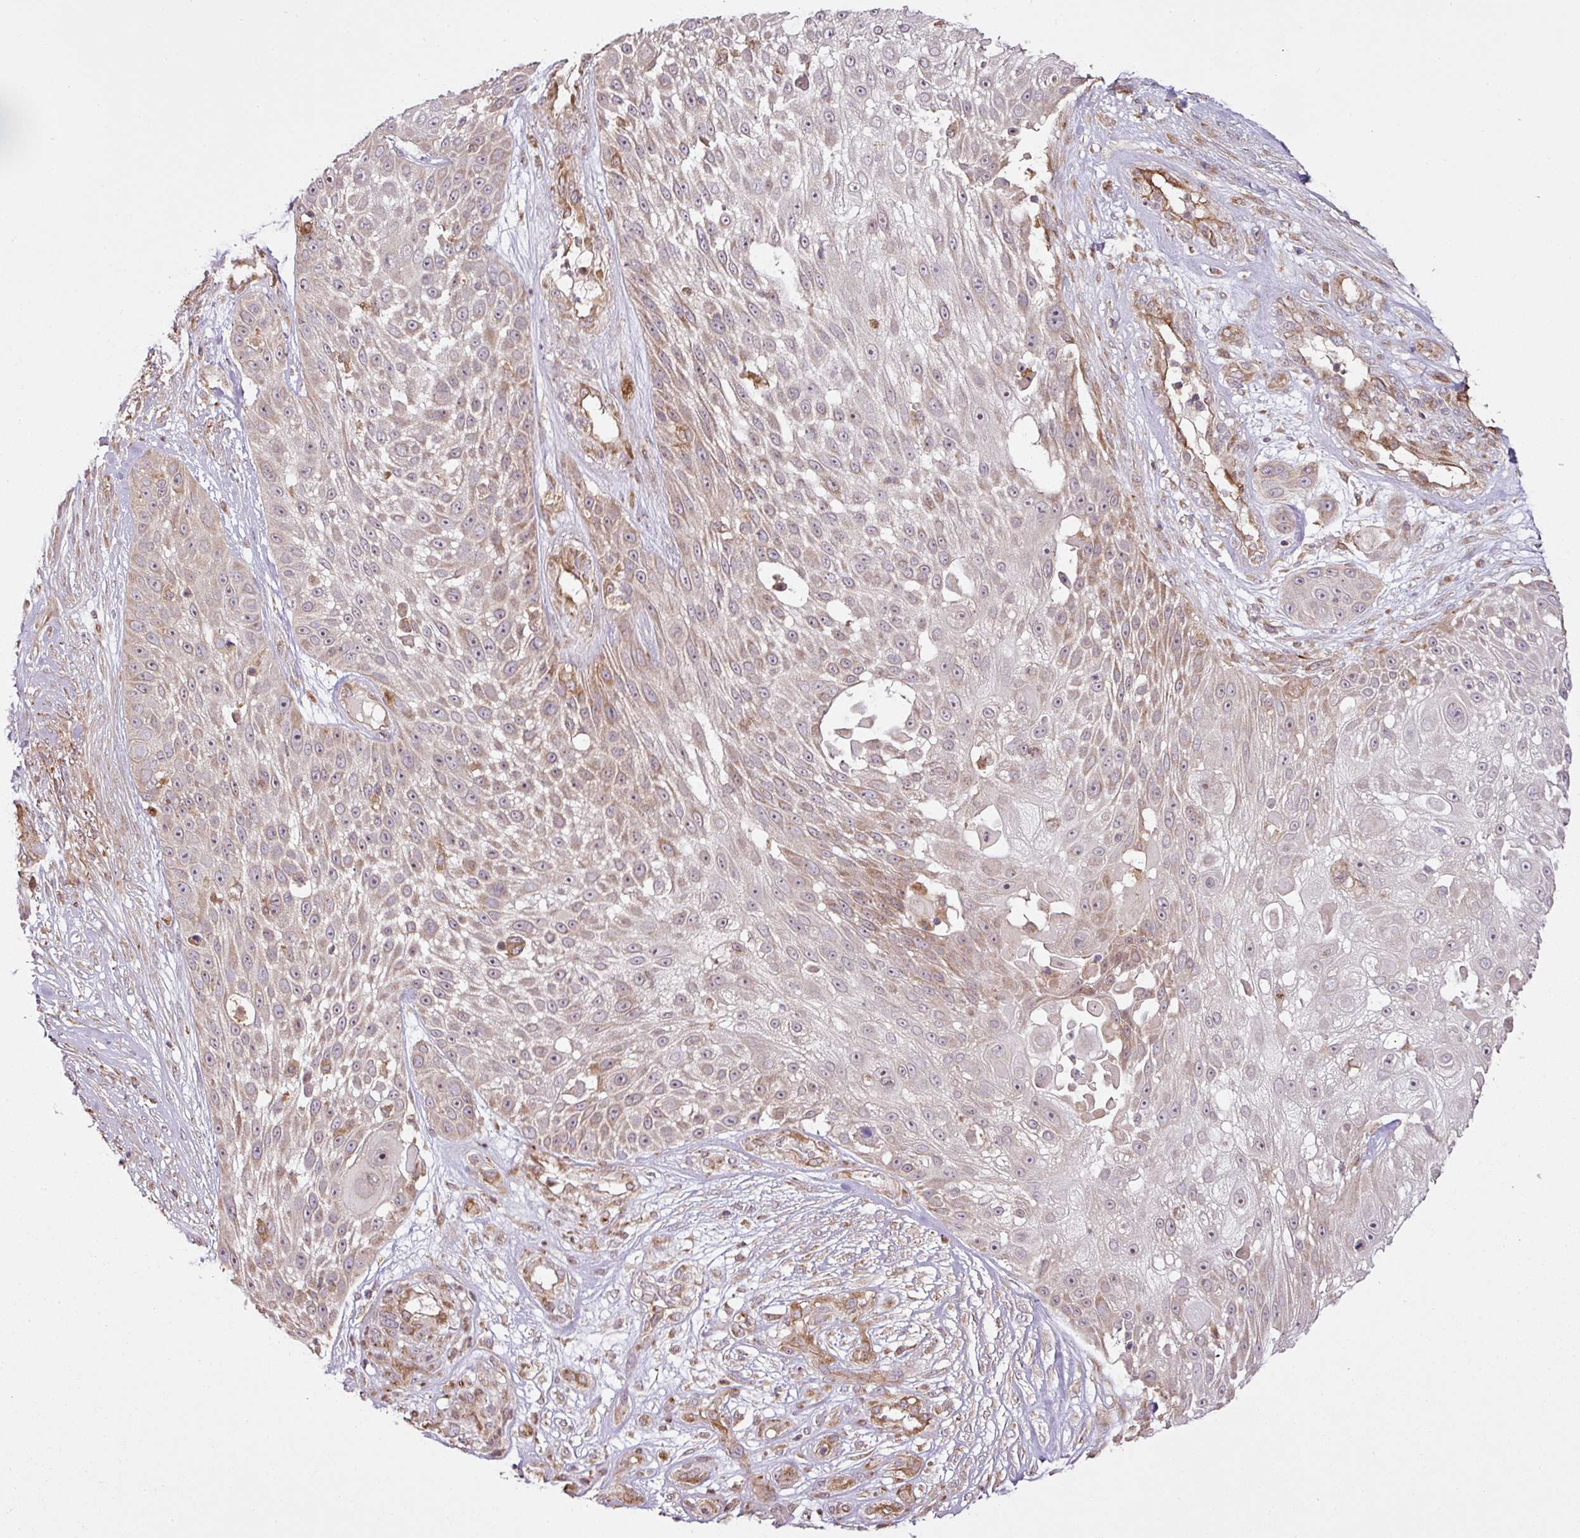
{"staining": {"intensity": "weak", "quantity": "<25%", "location": "cytoplasmic/membranous"}, "tissue": "skin cancer", "cell_type": "Tumor cells", "image_type": "cancer", "snomed": [{"axis": "morphology", "description": "Squamous cell carcinoma, NOS"}, {"axis": "topography", "description": "Skin"}], "caption": "Skin squamous cell carcinoma was stained to show a protein in brown. There is no significant staining in tumor cells.", "gene": "COX18", "patient": {"sex": "female", "age": 86}}